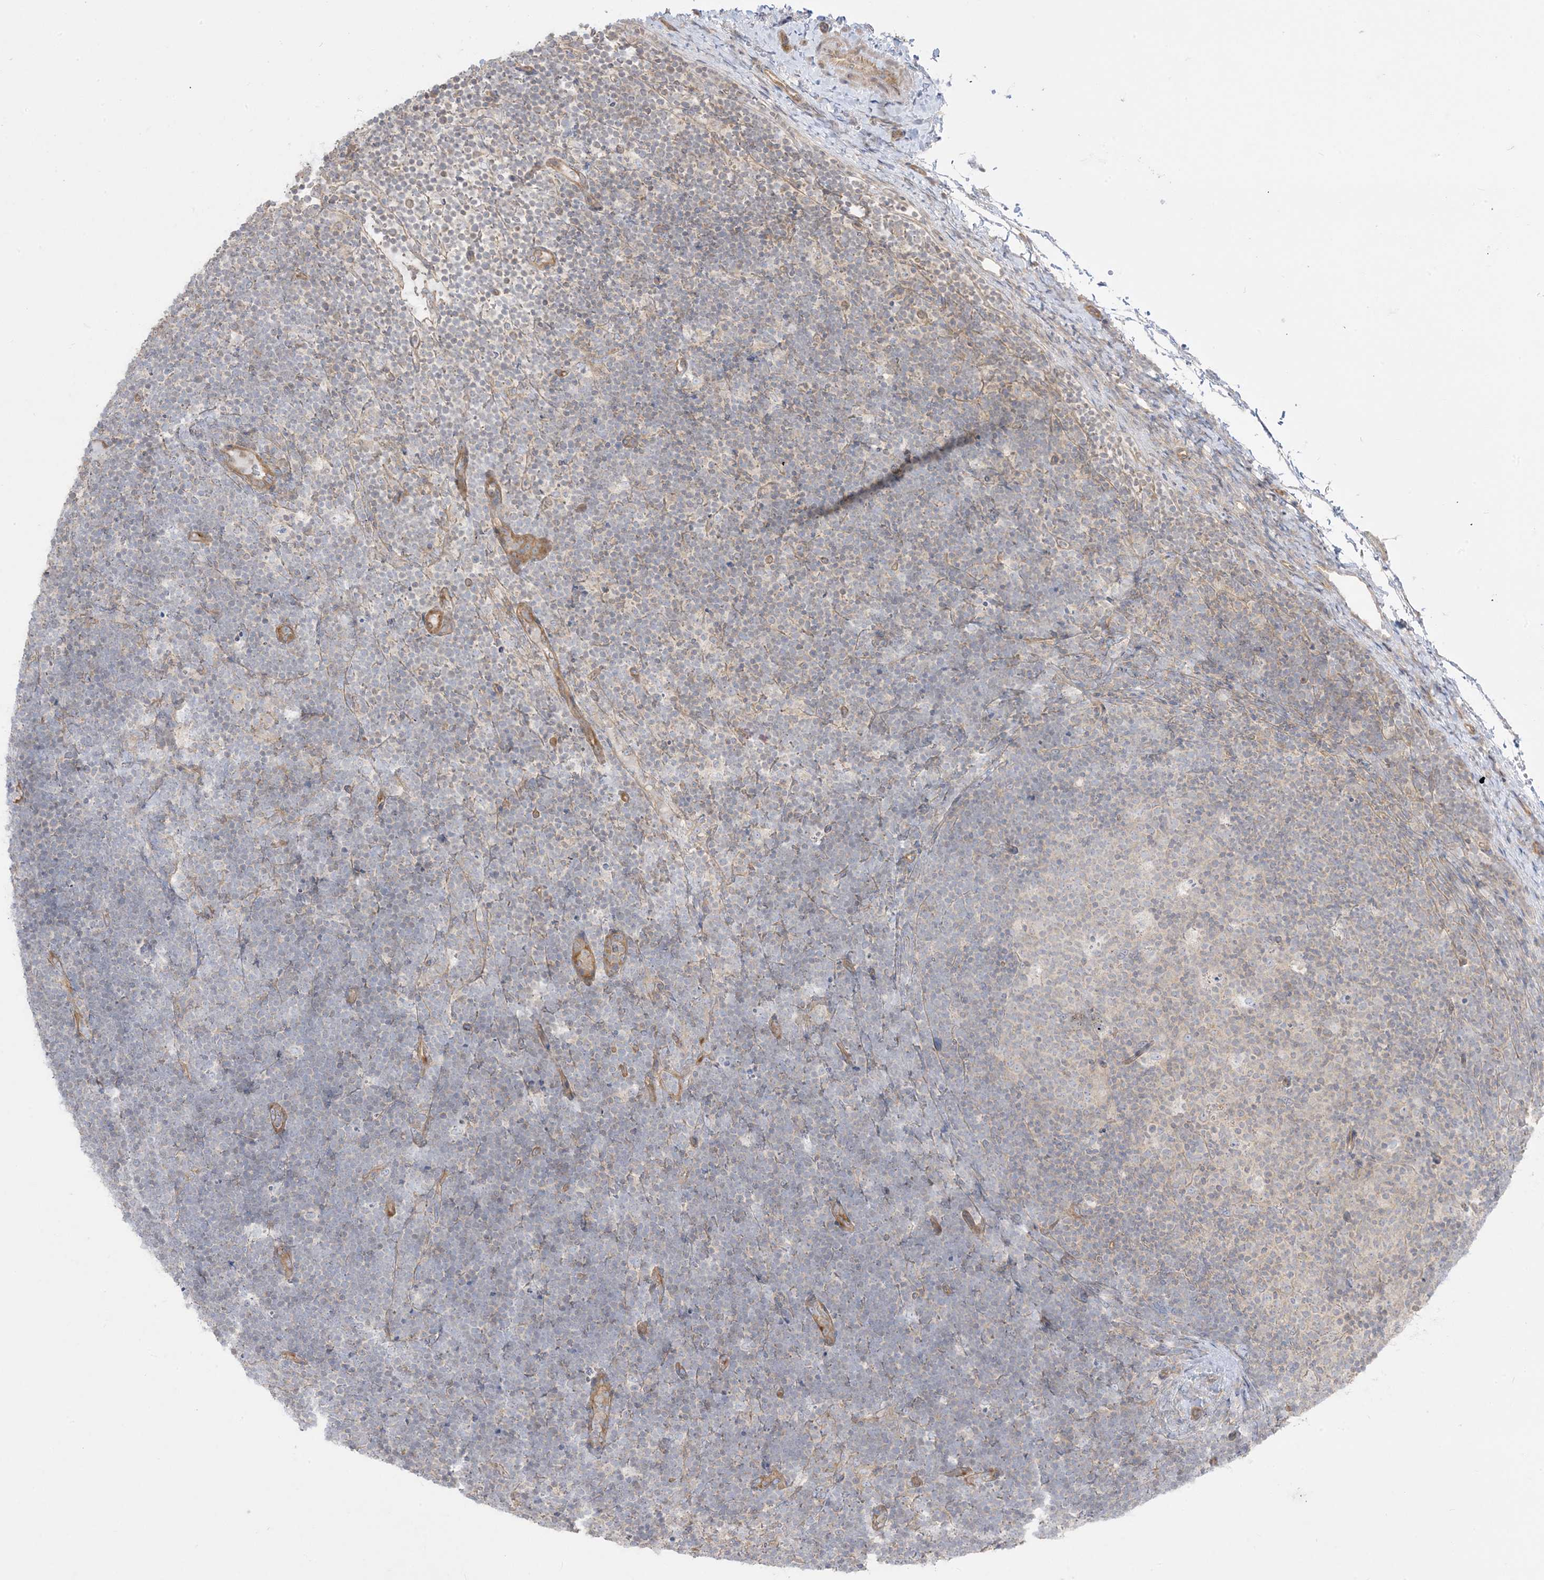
{"staining": {"intensity": "negative", "quantity": "none", "location": "none"}, "tissue": "lymphoma", "cell_type": "Tumor cells", "image_type": "cancer", "snomed": [{"axis": "morphology", "description": "Malignant lymphoma, non-Hodgkin's type, High grade"}, {"axis": "topography", "description": "Lymph node"}], "caption": "Micrograph shows no protein staining in tumor cells of high-grade malignant lymphoma, non-Hodgkin's type tissue. The staining is performed using DAB brown chromogen with nuclei counter-stained in using hematoxylin.", "gene": "ARHGEF9", "patient": {"sex": "male", "age": 13}}